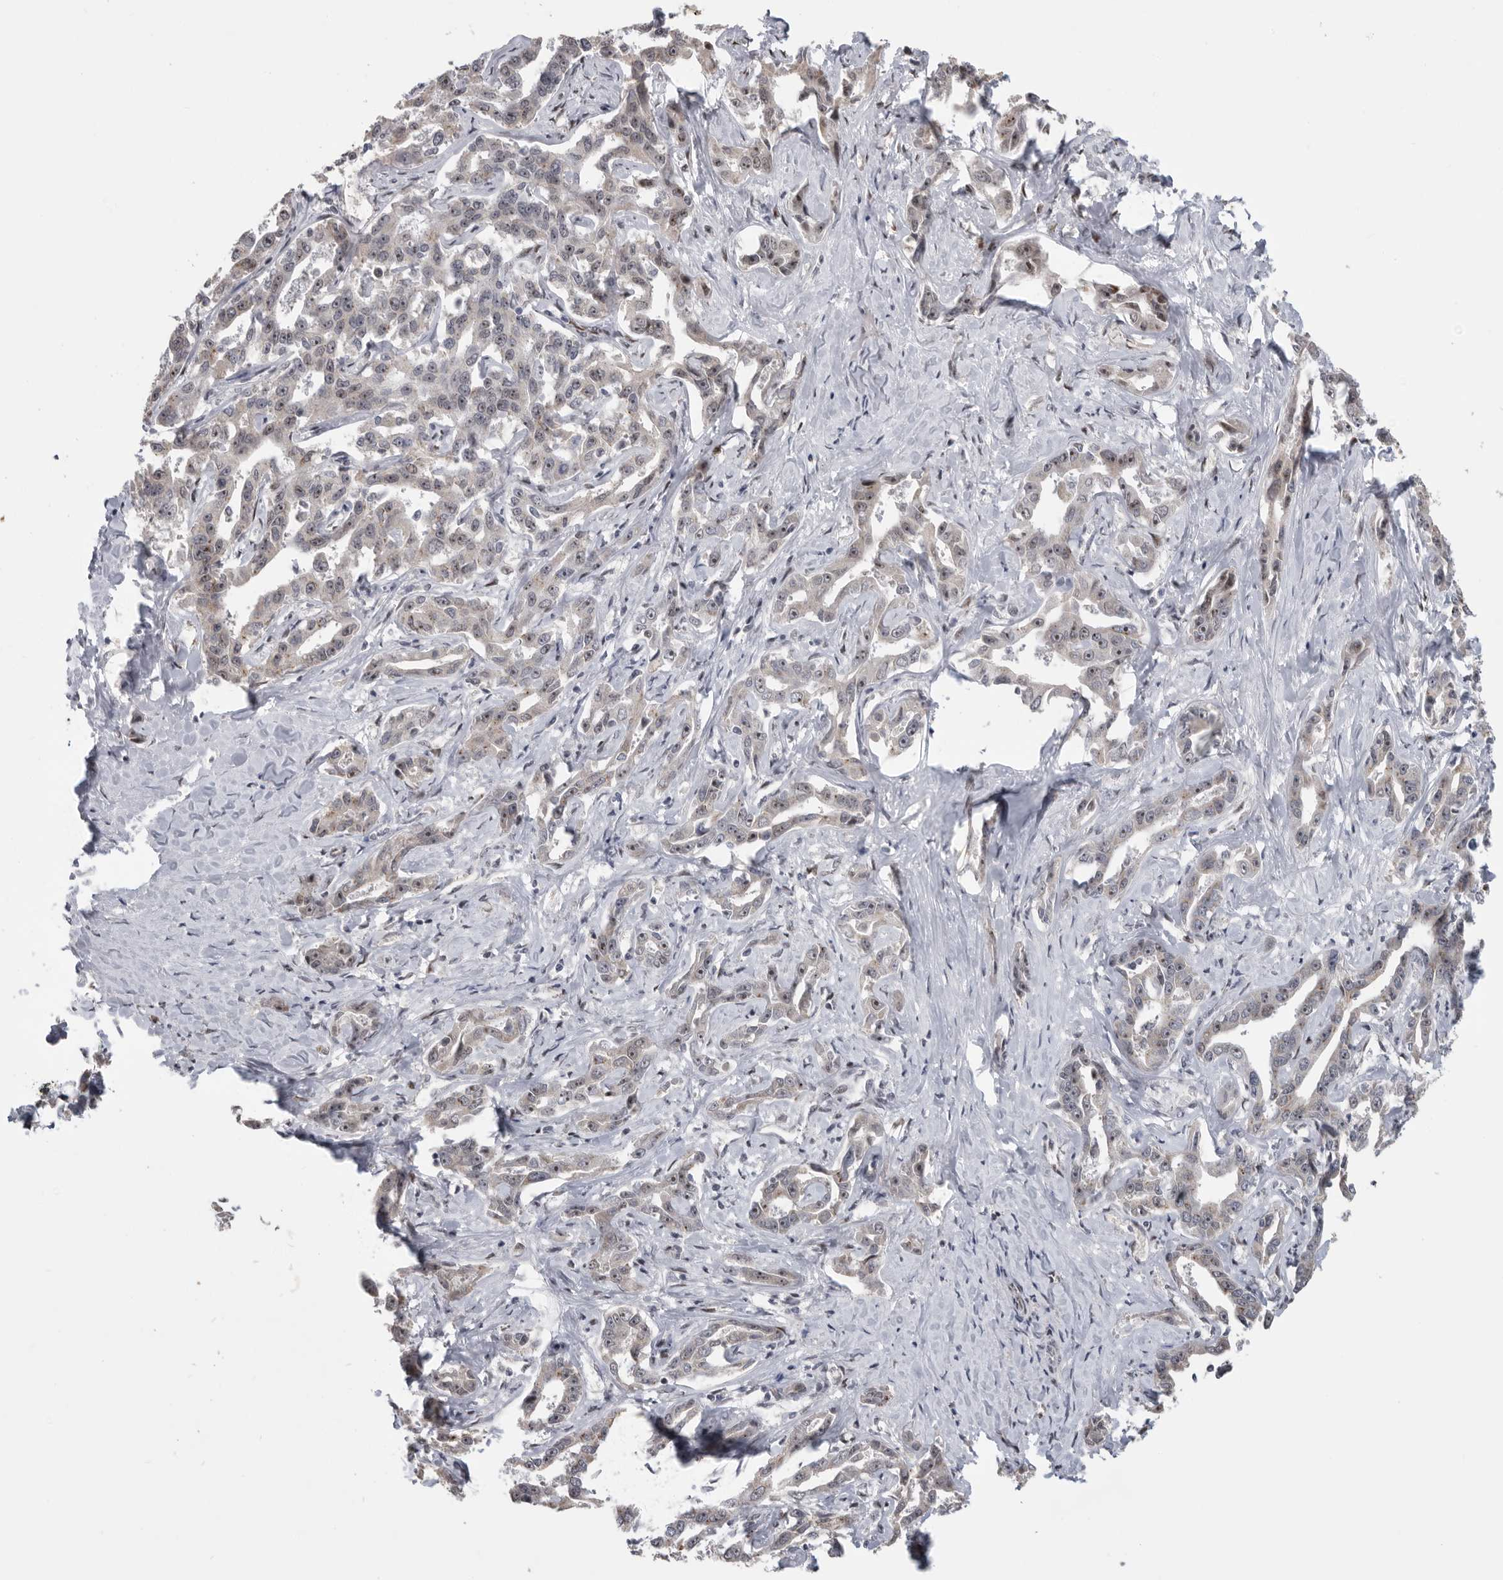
{"staining": {"intensity": "weak", "quantity": "25%-75%", "location": "nuclear"}, "tissue": "liver cancer", "cell_type": "Tumor cells", "image_type": "cancer", "snomed": [{"axis": "morphology", "description": "Cholangiocarcinoma"}, {"axis": "topography", "description": "Liver"}], "caption": "Brown immunohistochemical staining in liver cancer exhibits weak nuclear positivity in approximately 25%-75% of tumor cells.", "gene": "PCMTD1", "patient": {"sex": "male", "age": 59}}